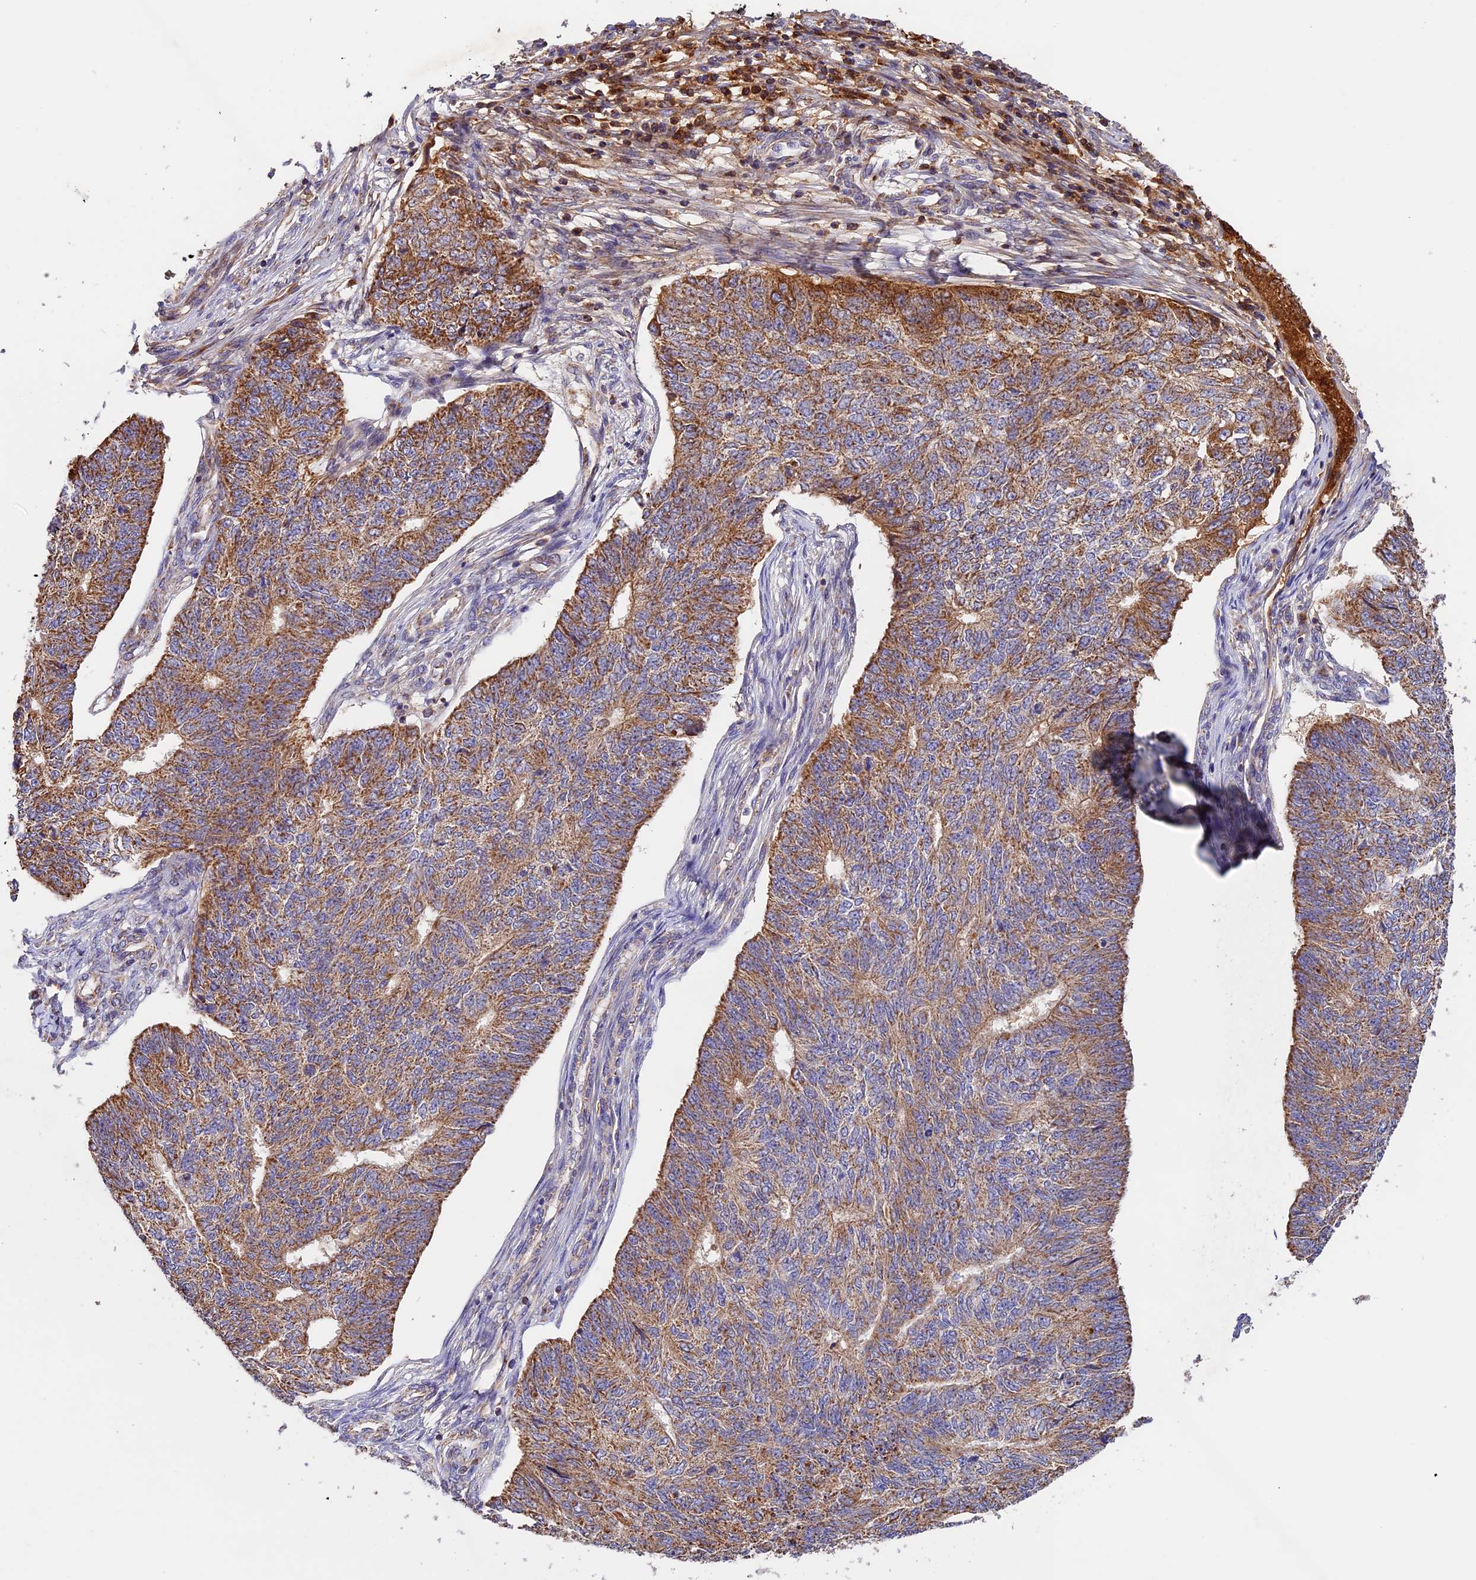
{"staining": {"intensity": "moderate", "quantity": ">75%", "location": "cytoplasmic/membranous"}, "tissue": "endometrial cancer", "cell_type": "Tumor cells", "image_type": "cancer", "snomed": [{"axis": "morphology", "description": "Adenocarcinoma, NOS"}, {"axis": "topography", "description": "Endometrium"}], "caption": "Endometrial adenocarcinoma tissue shows moderate cytoplasmic/membranous positivity in approximately >75% of tumor cells, visualized by immunohistochemistry.", "gene": "OCEL1", "patient": {"sex": "female", "age": 32}}